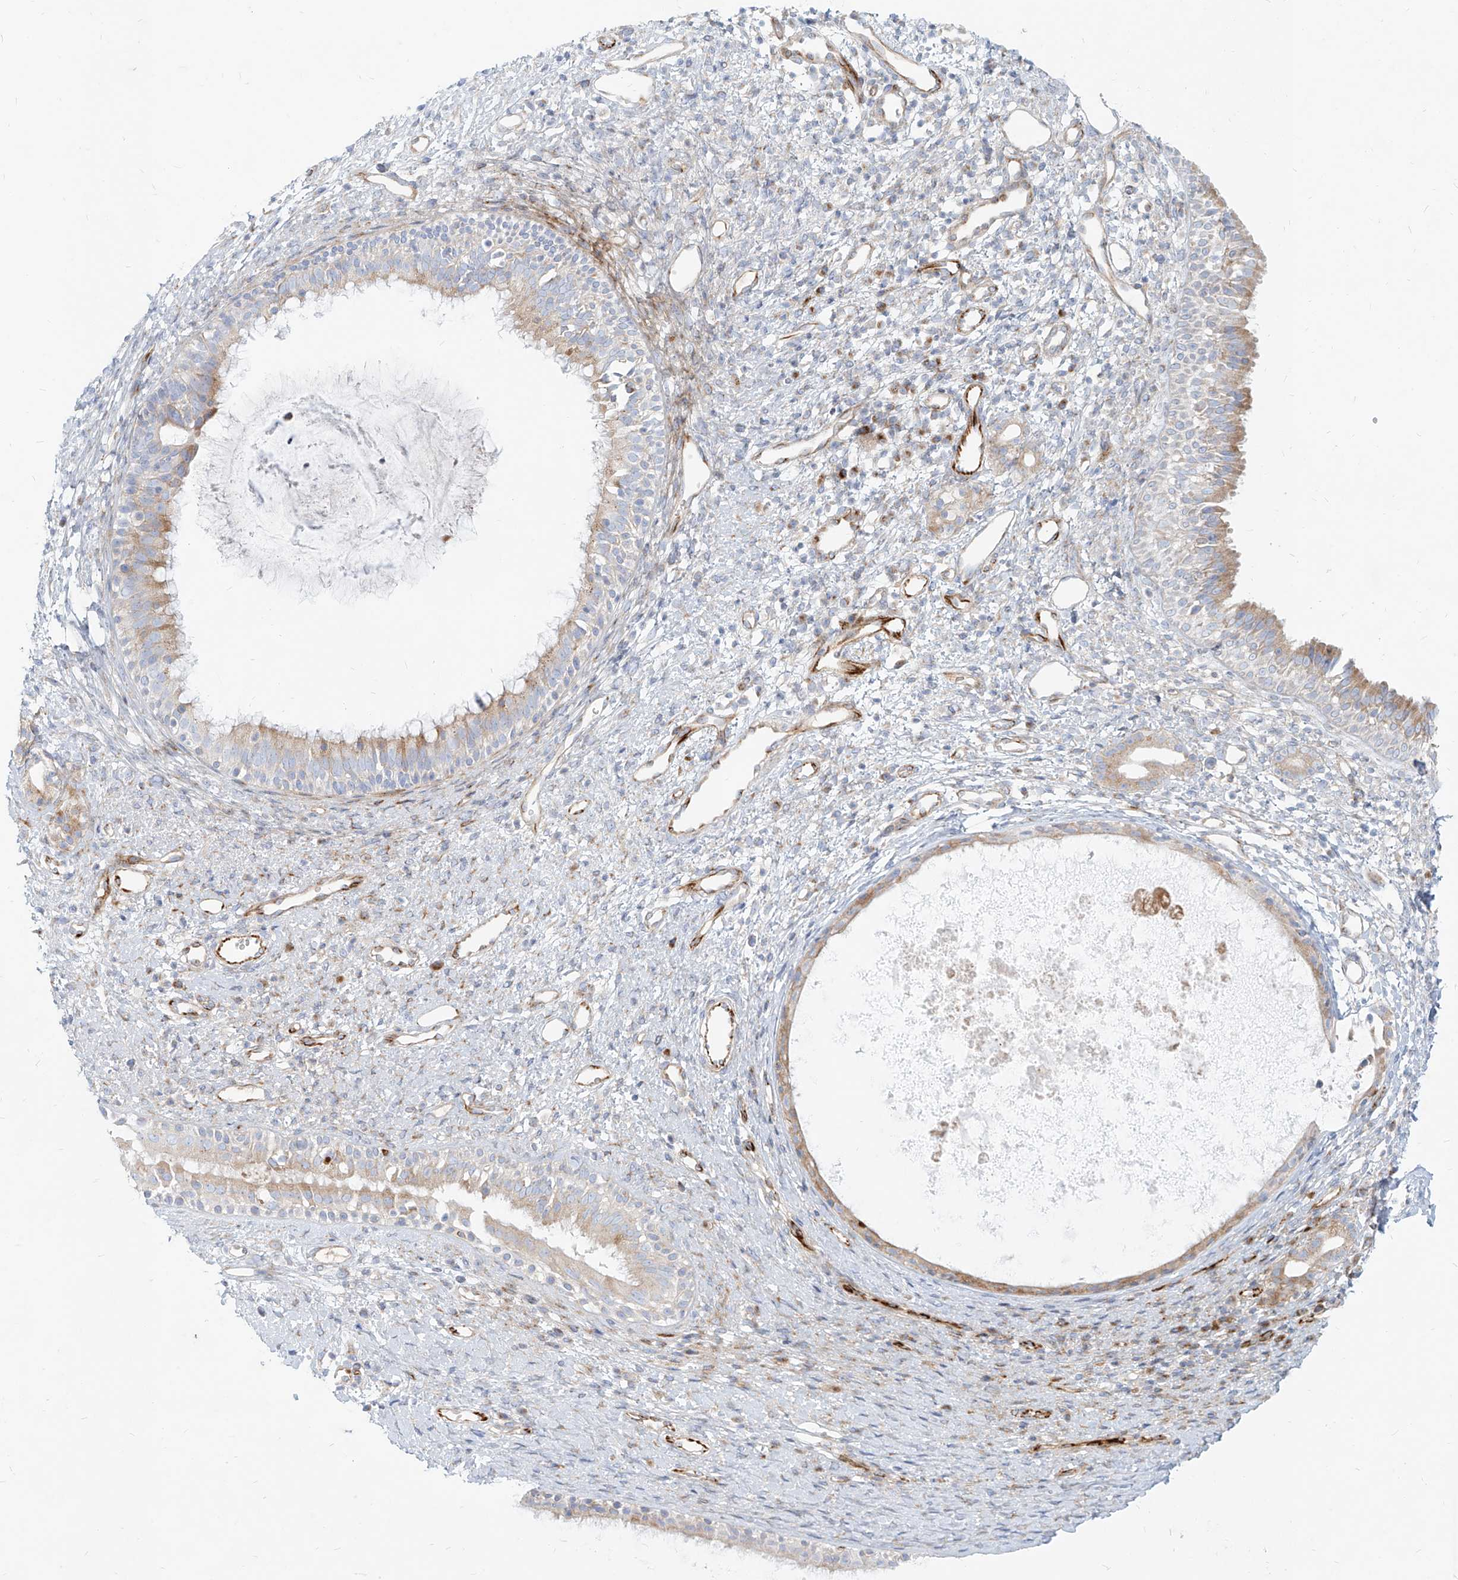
{"staining": {"intensity": "weak", "quantity": "25%-75%", "location": "cytoplasmic/membranous"}, "tissue": "nasopharynx", "cell_type": "Respiratory epithelial cells", "image_type": "normal", "snomed": [{"axis": "morphology", "description": "Normal tissue, NOS"}, {"axis": "topography", "description": "Nasopharynx"}], "caption": "The immunohistochemical stain highlights weak cytoplasmic/membranous staining in respiratory epithelial cells of unremarkable nasopharynx. (brown staining indicates protein expression, while blue staining denotes nuclei).", "gene": "MTX2", "patient": {"sex": "male", "age": 22}}